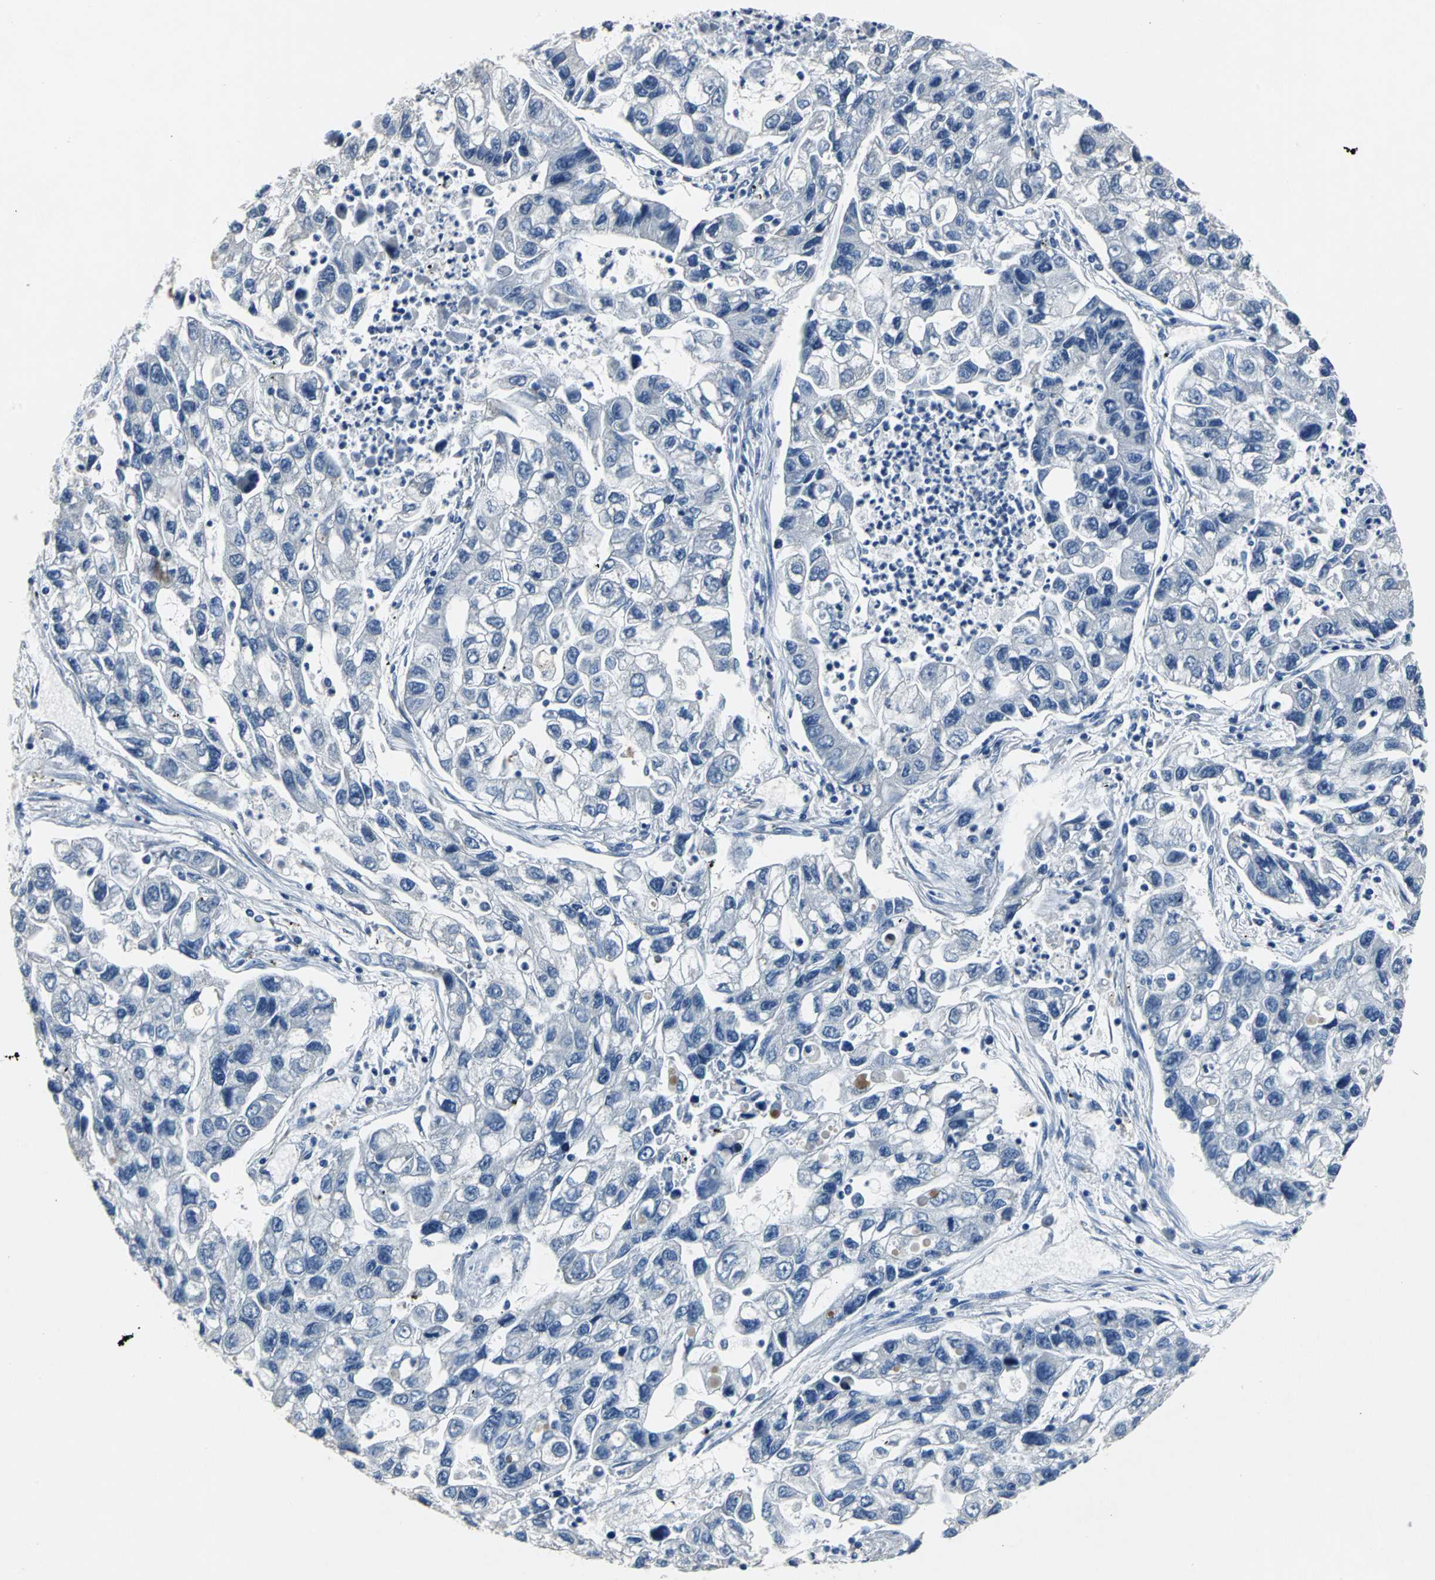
{"staining": {"intensity": "weak", "quantity": "25%-75%", "location": "cytoplasmic/membranous"}, "tissue": "lung cancer", "cell_type": "Tumor cells", "image_type": "cancer", "snomed": [{"axis": "morphology", "description": "Adenocarcinoma, NOS"}, {"axis": "topography", "description": "Lung"}], "caption": "Adenocarcinoma (lung) stained with a brown dye reveals weak cytoplasmic/membranous positive expression in about 25%-75% of tumor cells.", "gene": "IFI6", "patient": {"sex": "female", "age": 51}}